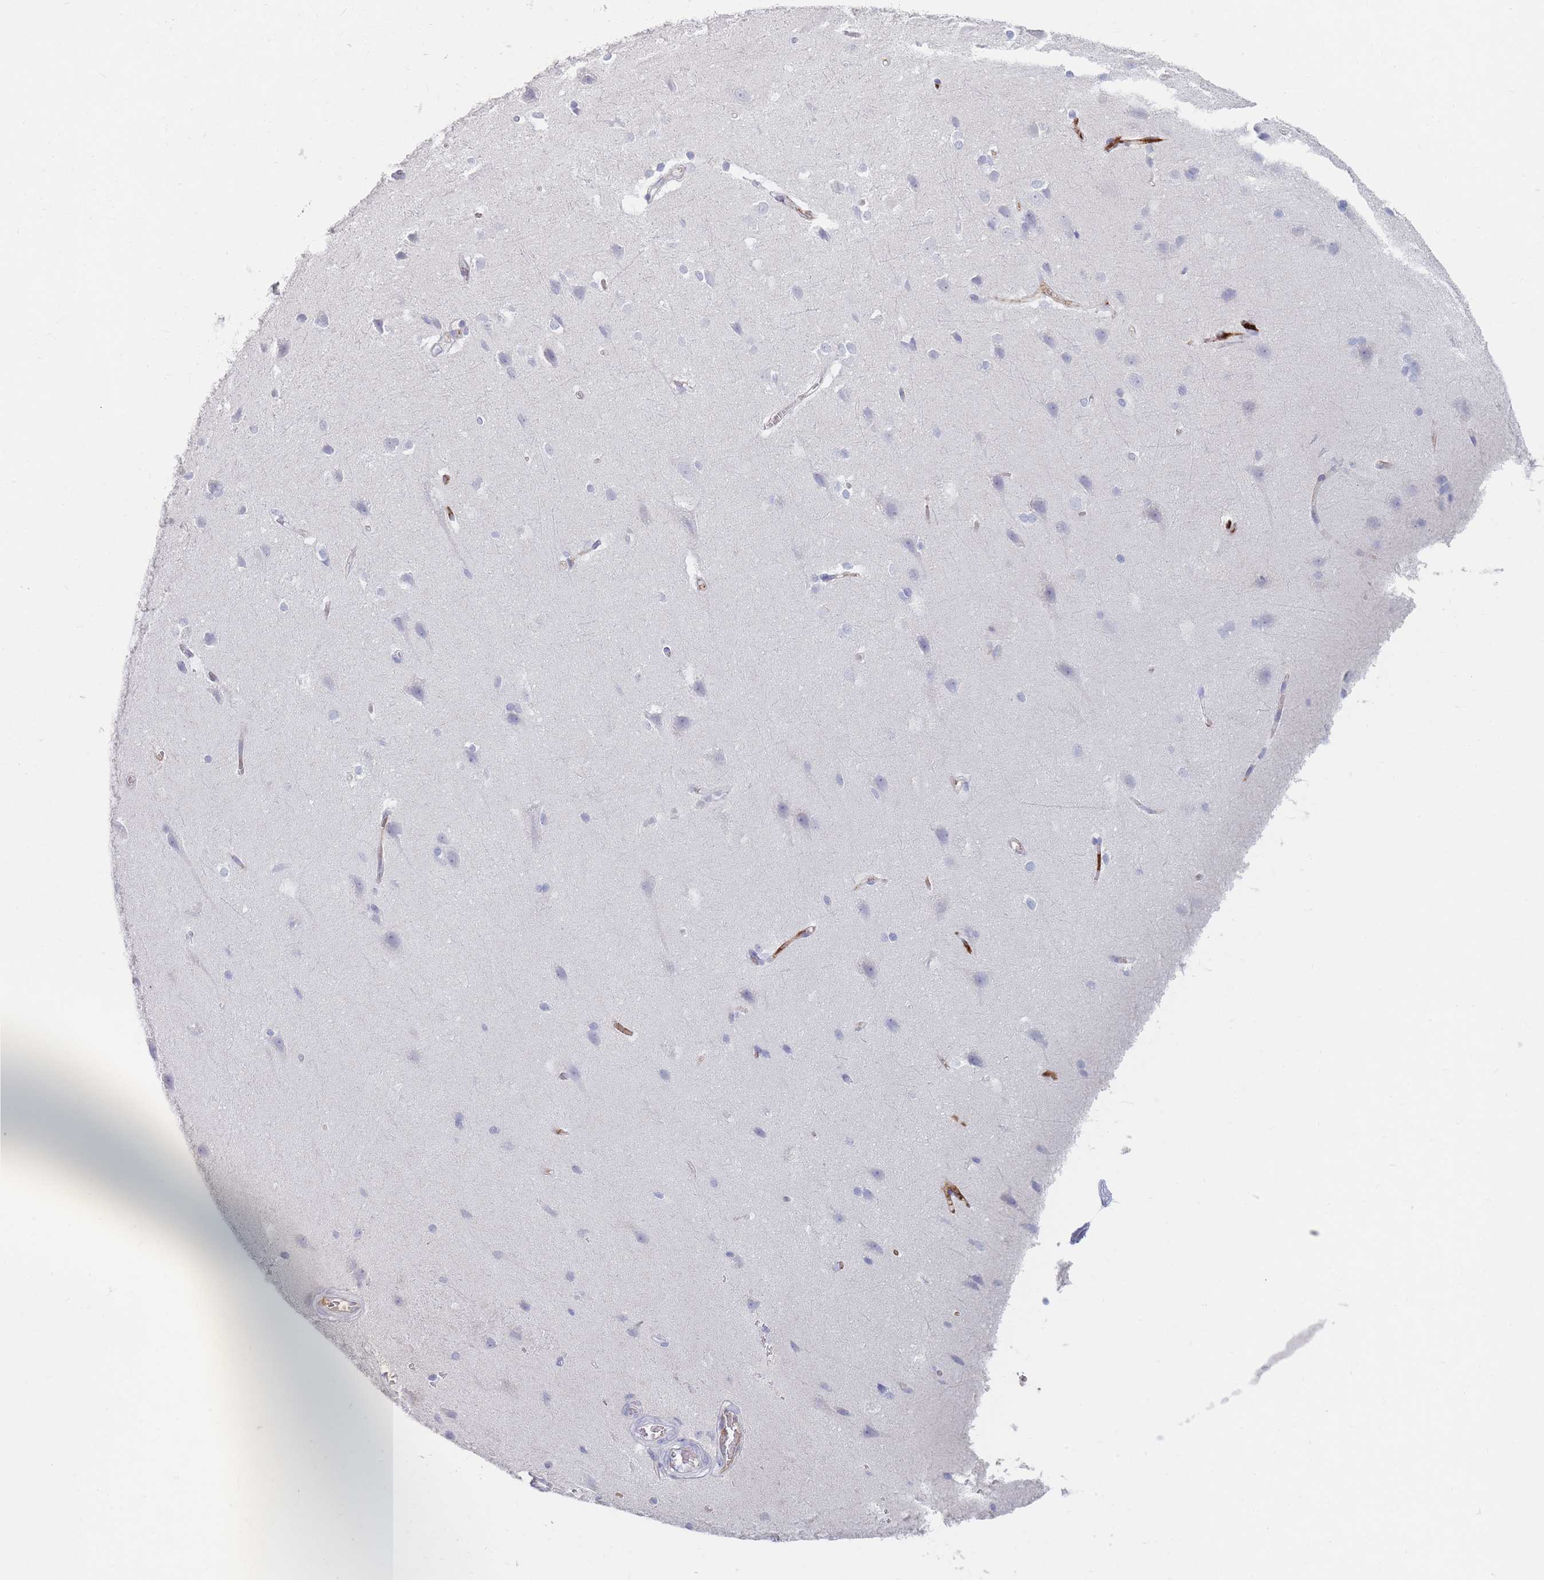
{"staining": {"intensity": "negative", "quantity": "none", "location": "none"}, "tissue": "cerebral cortex", "cell_type": "Endothelial cells", "image_type": "normal", "snomed": [{"axis": "morphology", "description": "Normal tissue, NOS"}, {"axis": "topography", "description": "Cerebral cortex"}], "caption": "The immunohistochemistry (IHC) image has no significant expression in endothelial cells of cerebral cortex.", "gene": "PRG4", "patient": {"sex": "male", "age": 37}}